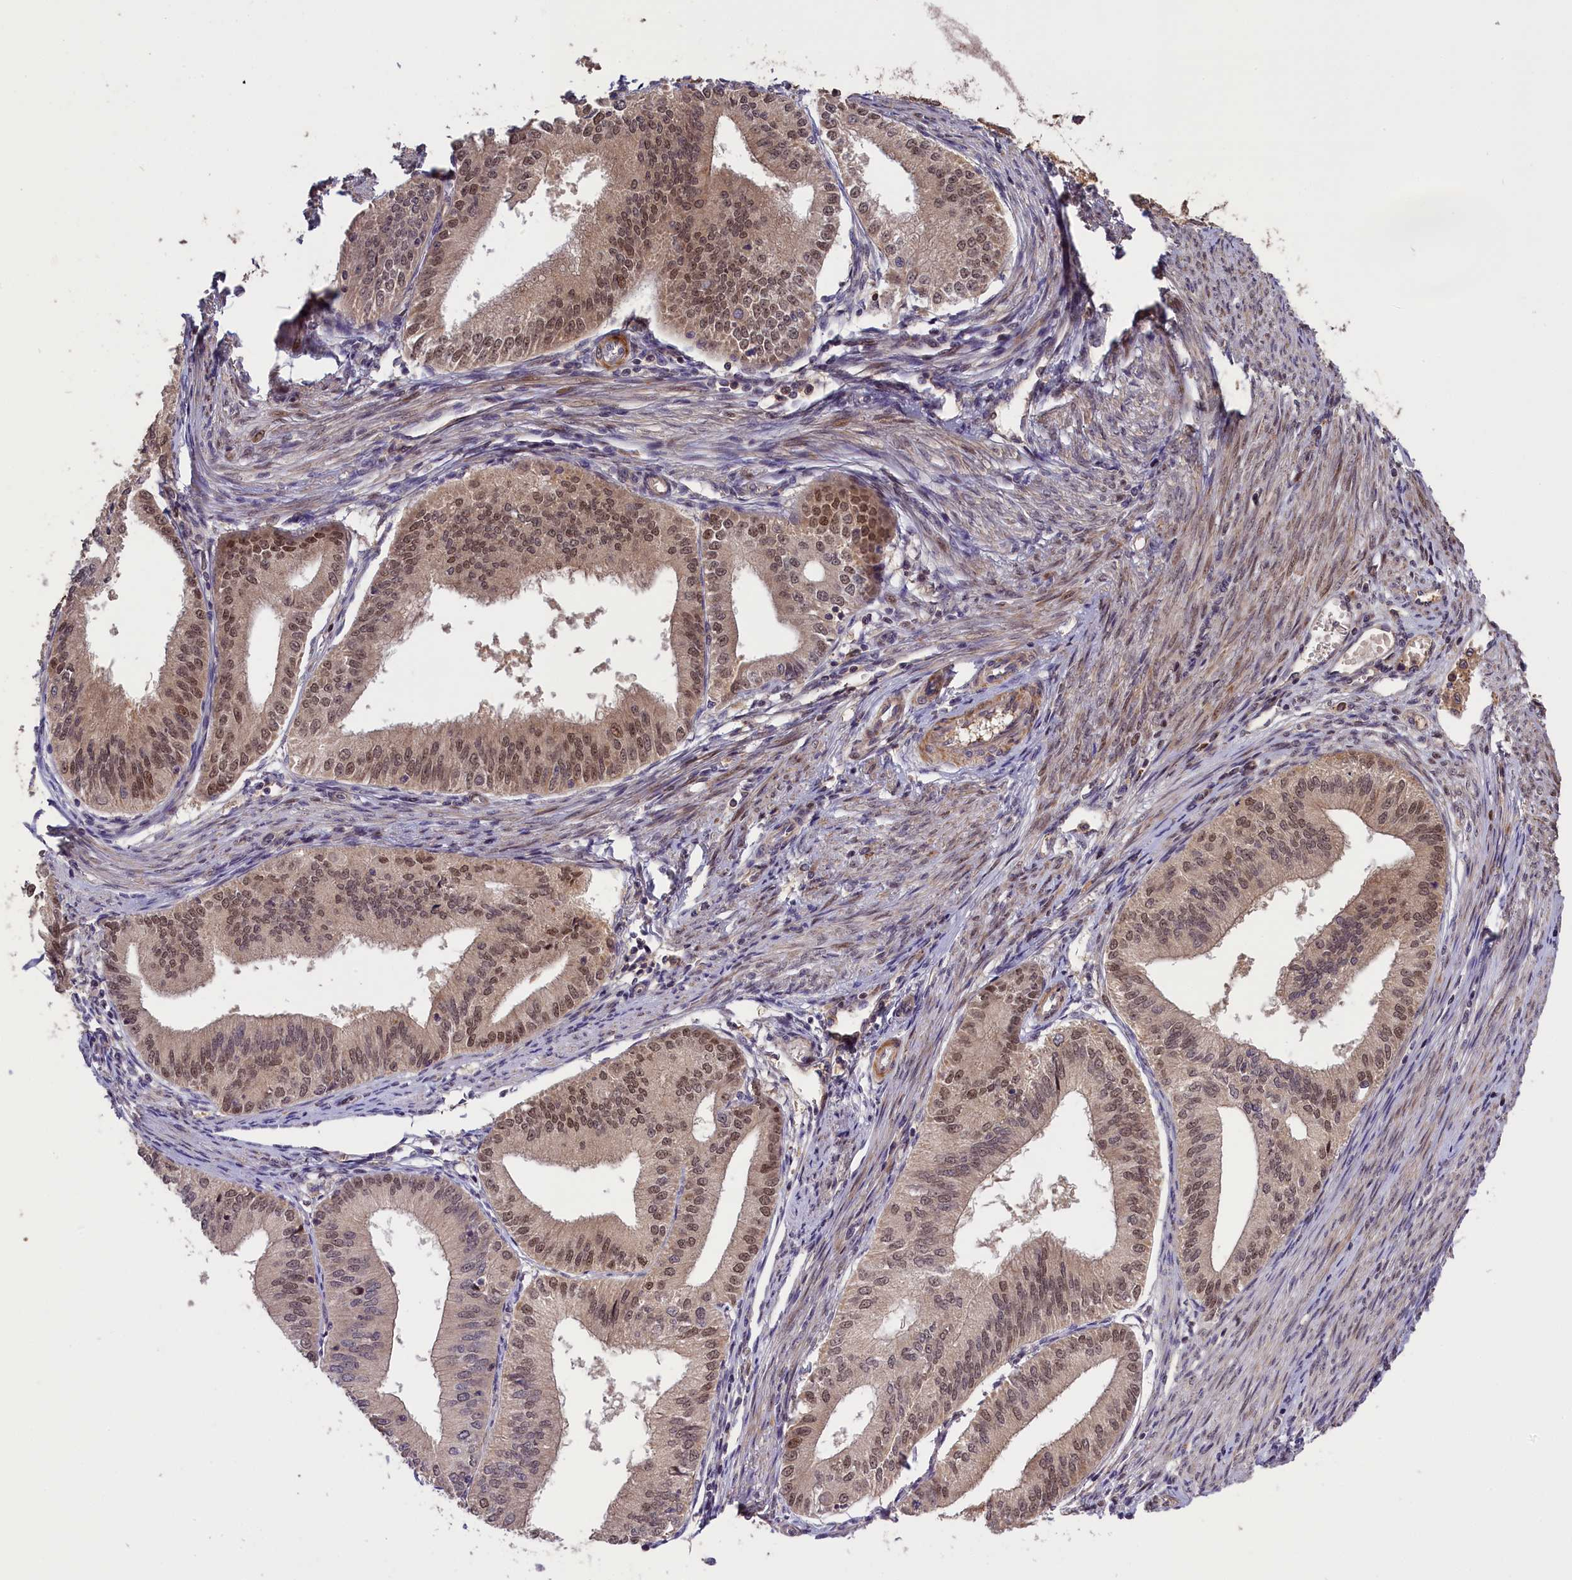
{"staining": {"intensity": "moderate", "quantity": ">75%", "location": "nuclear"}, "tissue": "endometrial cancer", "cell_type": "Tumor cells", "image_type": "cancer", "snomed": [{"axis": "morphology", "description": "Adenocarcinoma, NOS"}, {"axis": "topography", "description": "Endometrium"}], "caption": "Moderate nuclear protein expression is present in approximately >75% of tumor cells in endometrial cancer (adenocarcinoma). (DAB IHC, brown staining for protein, blue staining for nuclei).", "gene": "DNAJB9", "patient": {"sex": "female", "age": 50}}